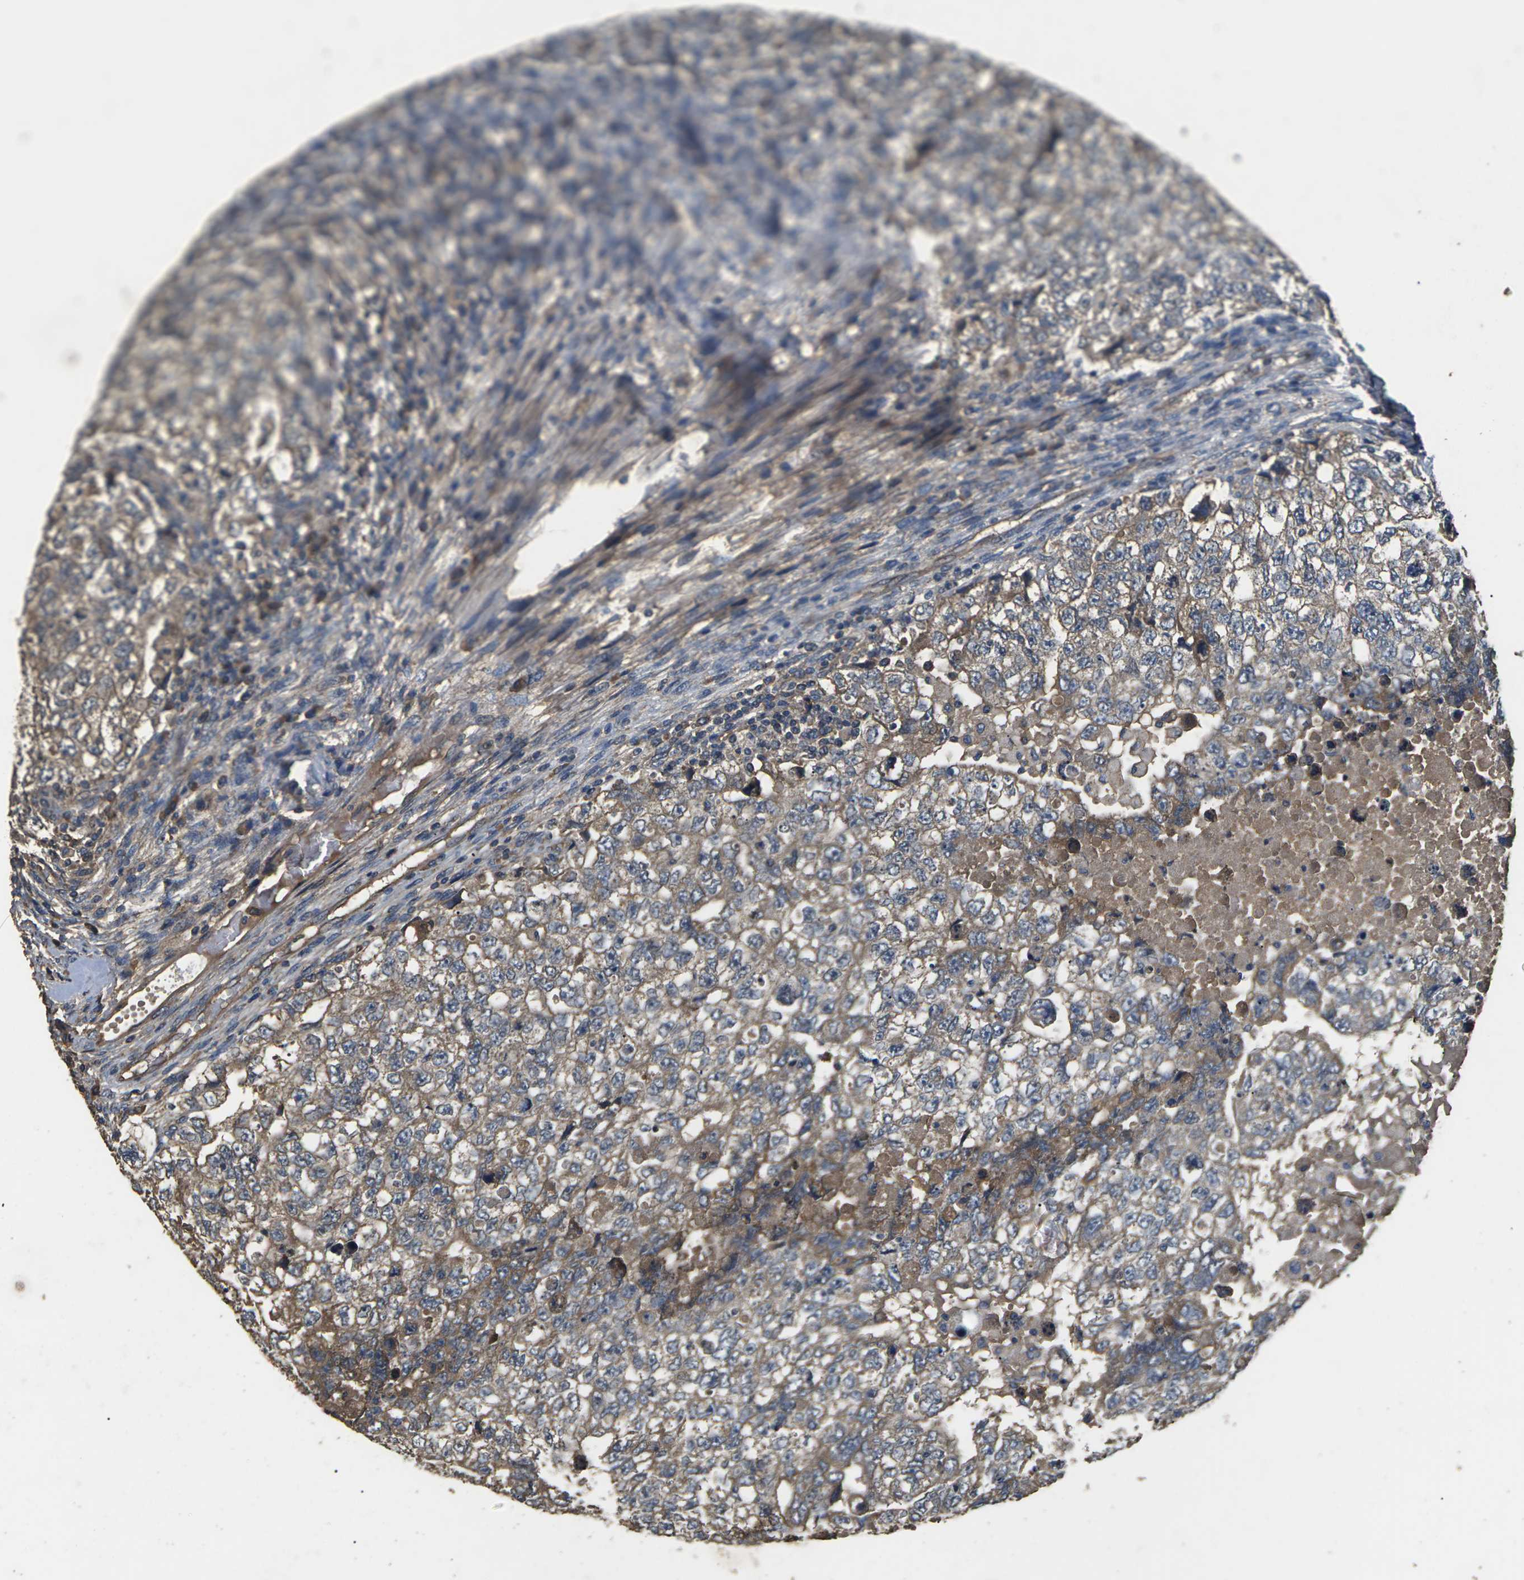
{"staining": {"intensity": "weak", "quantity": "25%-75%", "location": "cytoplasmic/membranous"}, "tissue": "testis cancer", "cell_type": "Tumor cells", "image_type": "cancer", "snomed": [{"axis": "morphology", "description": "Carcinoma, Embryonal, NOS"}, {"axis": "topography", "description": "Testis"}], "caption": "Immunohistochemistry of human testis cancer displays low levels of weak cytoplasmic/membranous expression in approximately 25%-75% of tumor cells. The protein of interest is stained brown, and the nuclei are stained in blue (DAB IHC with brightfield microscopy, high magnification).", "gene": "B4GAT1", "patient": {"sex": "male", "age": 36}}